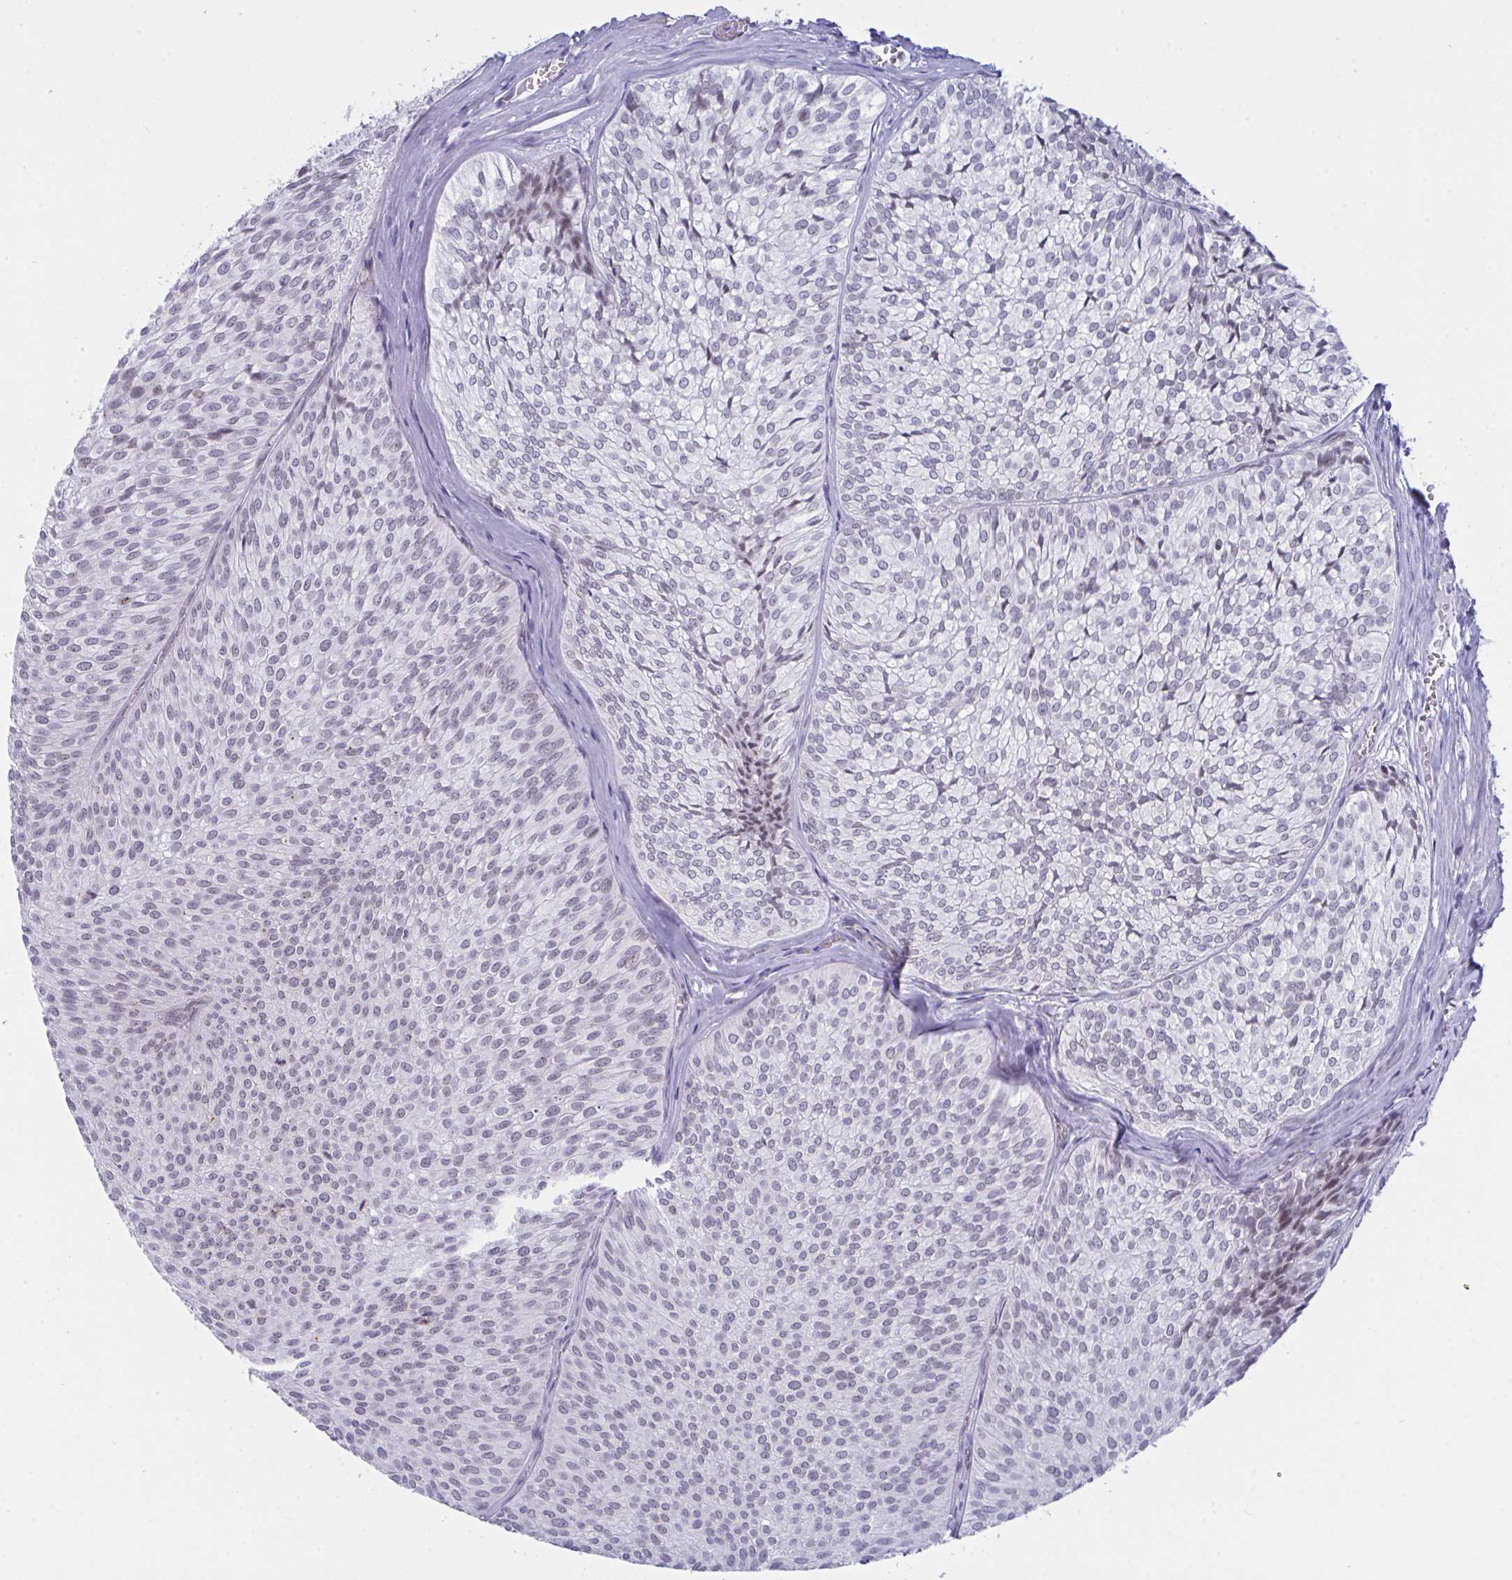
{"staining": {"intensity": "negative", "quantity": "none", "location": "none"}, "tissue": "urothelial cancer", "cell_type": "Tumor cells", "image_type": "cancer", "snomed": [{"axis": "morphology", "description": "Urothelial carcinoma, Low grade"}, {"axis": "topography", "description": "Urinary bladder"}], "caption": "Immunohistochemistry of urothelial carcinoma (low-grade) shows no staining in tumor cells. The staining was performed using DAB to visualize the protein expression in brown, while the nuclei were stained in blue with hematoxylin (Magnification: 20x).", "gene": "FBXL22", "patient": {"sex": "male", "age": 91}}